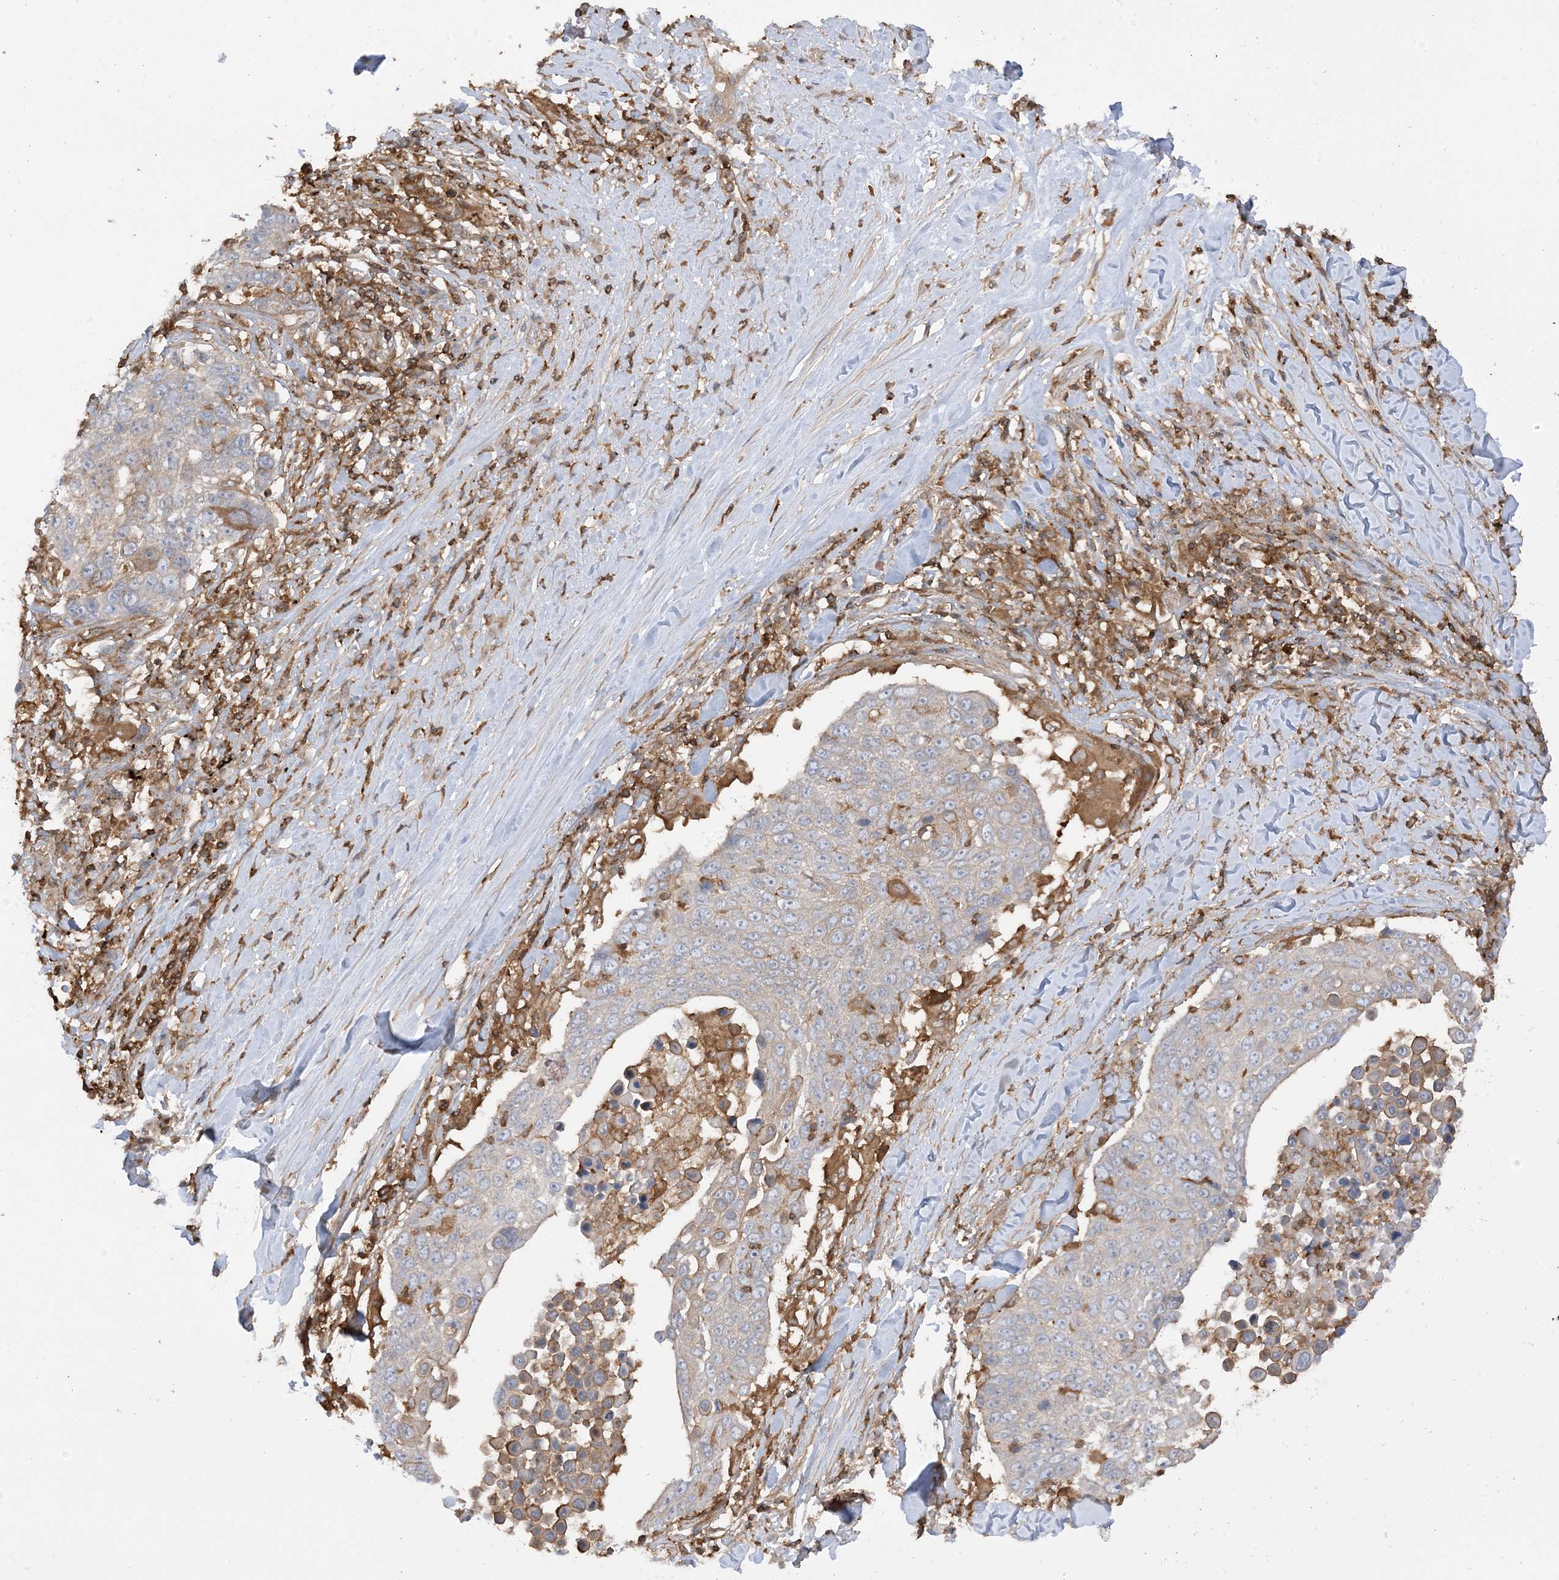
{"staining": {"intensity": "negative", "quantity": "none", "location": "none"}, "tissue": "lung cancer", "cell_type": "Tumor cells", "image_type": "cancer", "snomed": [{"axis": "morphology", "description": "Squamous cell carcinoma, NOS"}, {"axis": "topography", "description": "Lung"}], "caption": "A histopathology image of lung squamous cell carcinoma stained for a protein reveals no brown staining in tumor cells.", "gene": "CAPZB", "patient": {"sex": "male", "age": 66}}